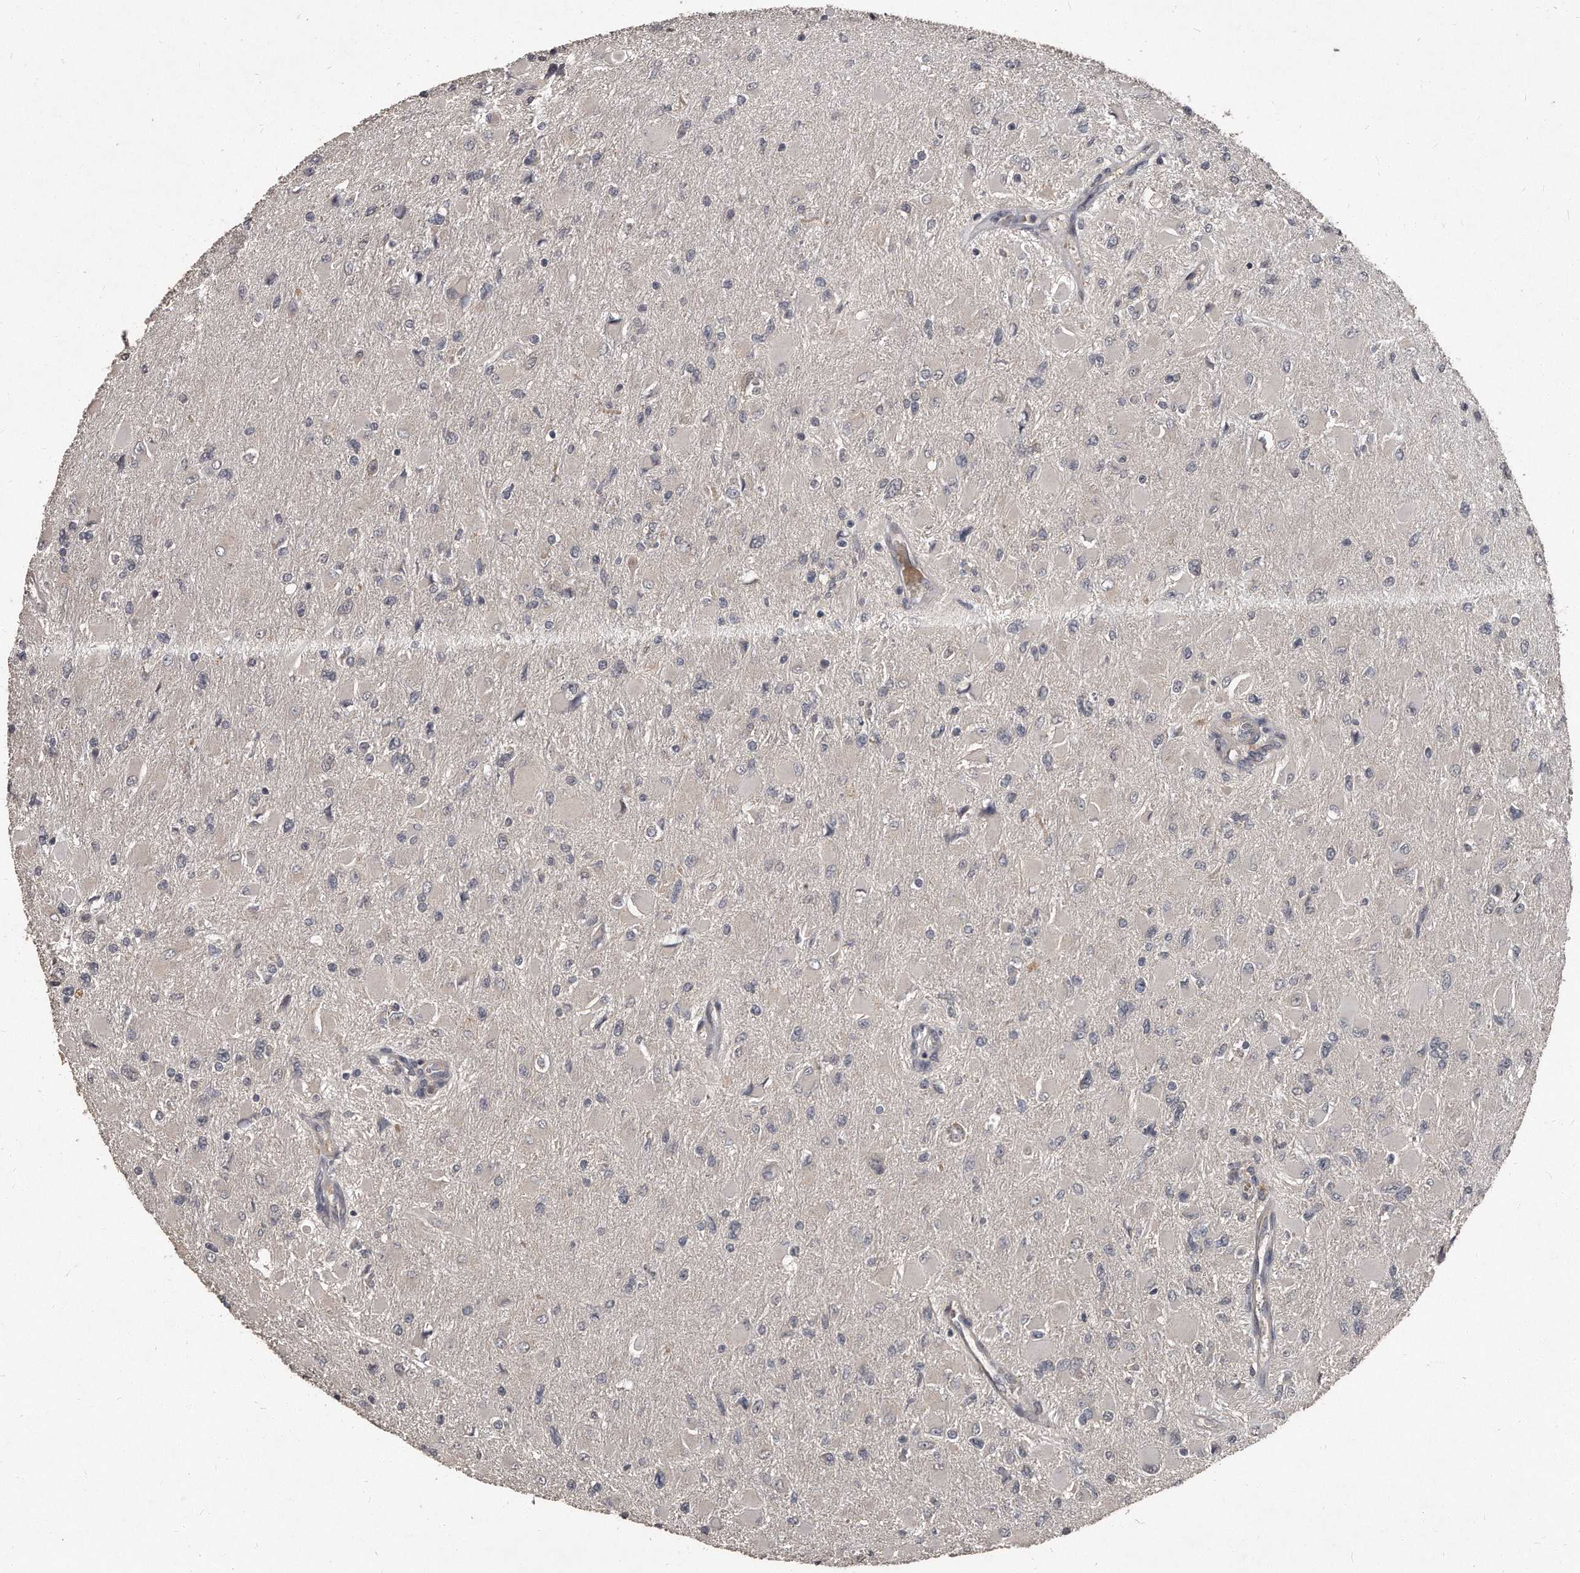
{"staining": {"intensity": "negative", "quantity": "none", "location": "none"}, "tissue": "glioma", "cell_type": "Tumor cells", "image_type": "cancer", "snomed": [{"axis": "morphology", "description": "Glioma, malignant, High grade"}, {"axis": "topography", "description": "Cerebral cortex"}], "caption": "DAB immunohistochemical staining of human glioma displays no significant positivity in tumor cells. (Stains: DAB IHC with hematoxylin counter stain, Microscopy: brightfield microscopy at high magnification).", "gene": "GRB10", "patient": {"sex": "female", "age": 36}}